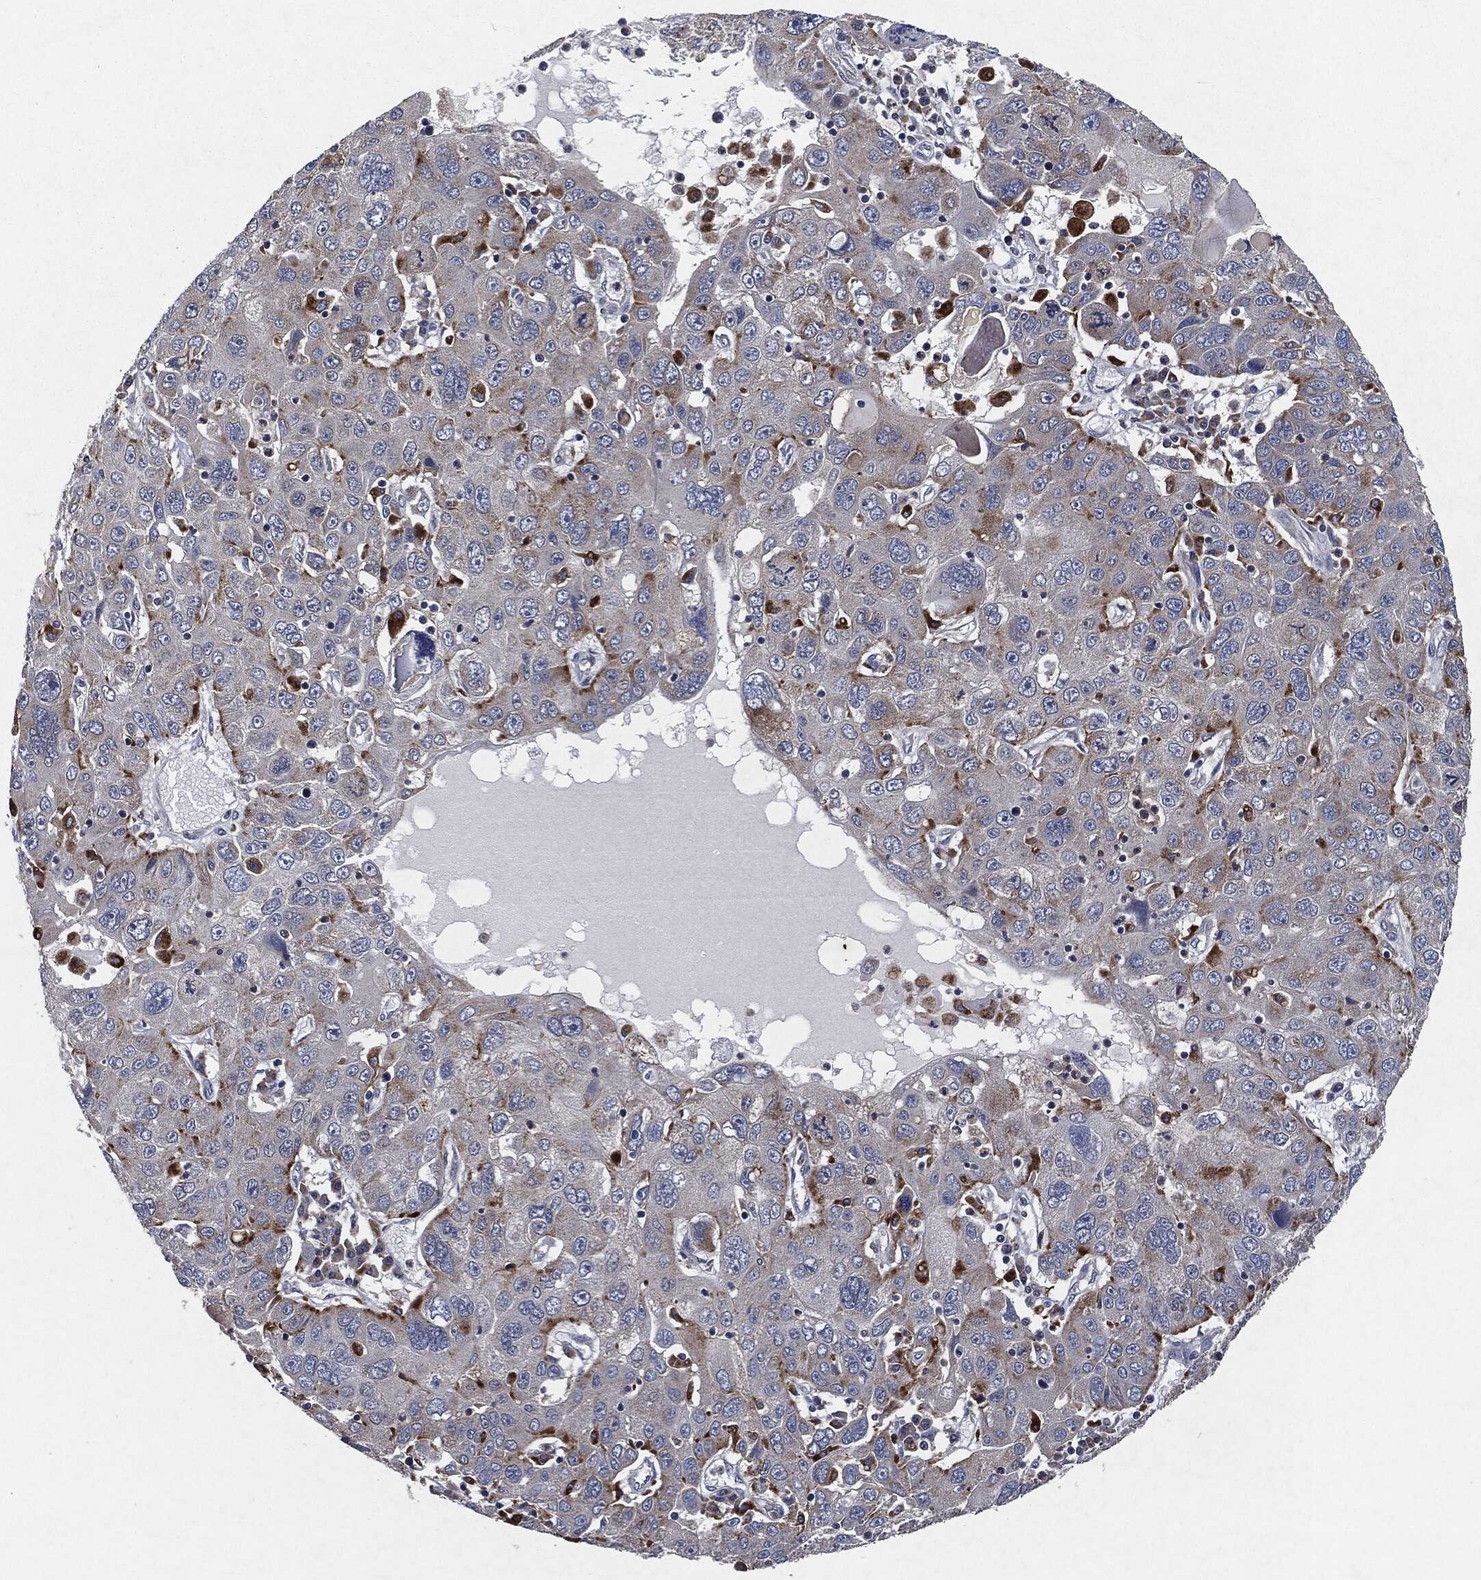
{"staining": {"intensity": "moderate", "quantity": "<25%", "location": "cytoplasmic/membranous"}, "tissue": "stomach cancer", "cell_type": "Tumor cells", "image_type": "cancer", "snomed": [{"axis": "morphology", "description": "Adenocarcinoma, NOS"}, {"axis": "topography", "description": "Stomach"}], "caption": "An IHC micrograph of tumor tissue is shown. Protein staining in brown shows moderate cytoplasmic/membranous positivity in stomach adenocarcinoma within tumor cells.", "gene": "SLC31A2", "patient": {"sex": "male", "age": 56}}